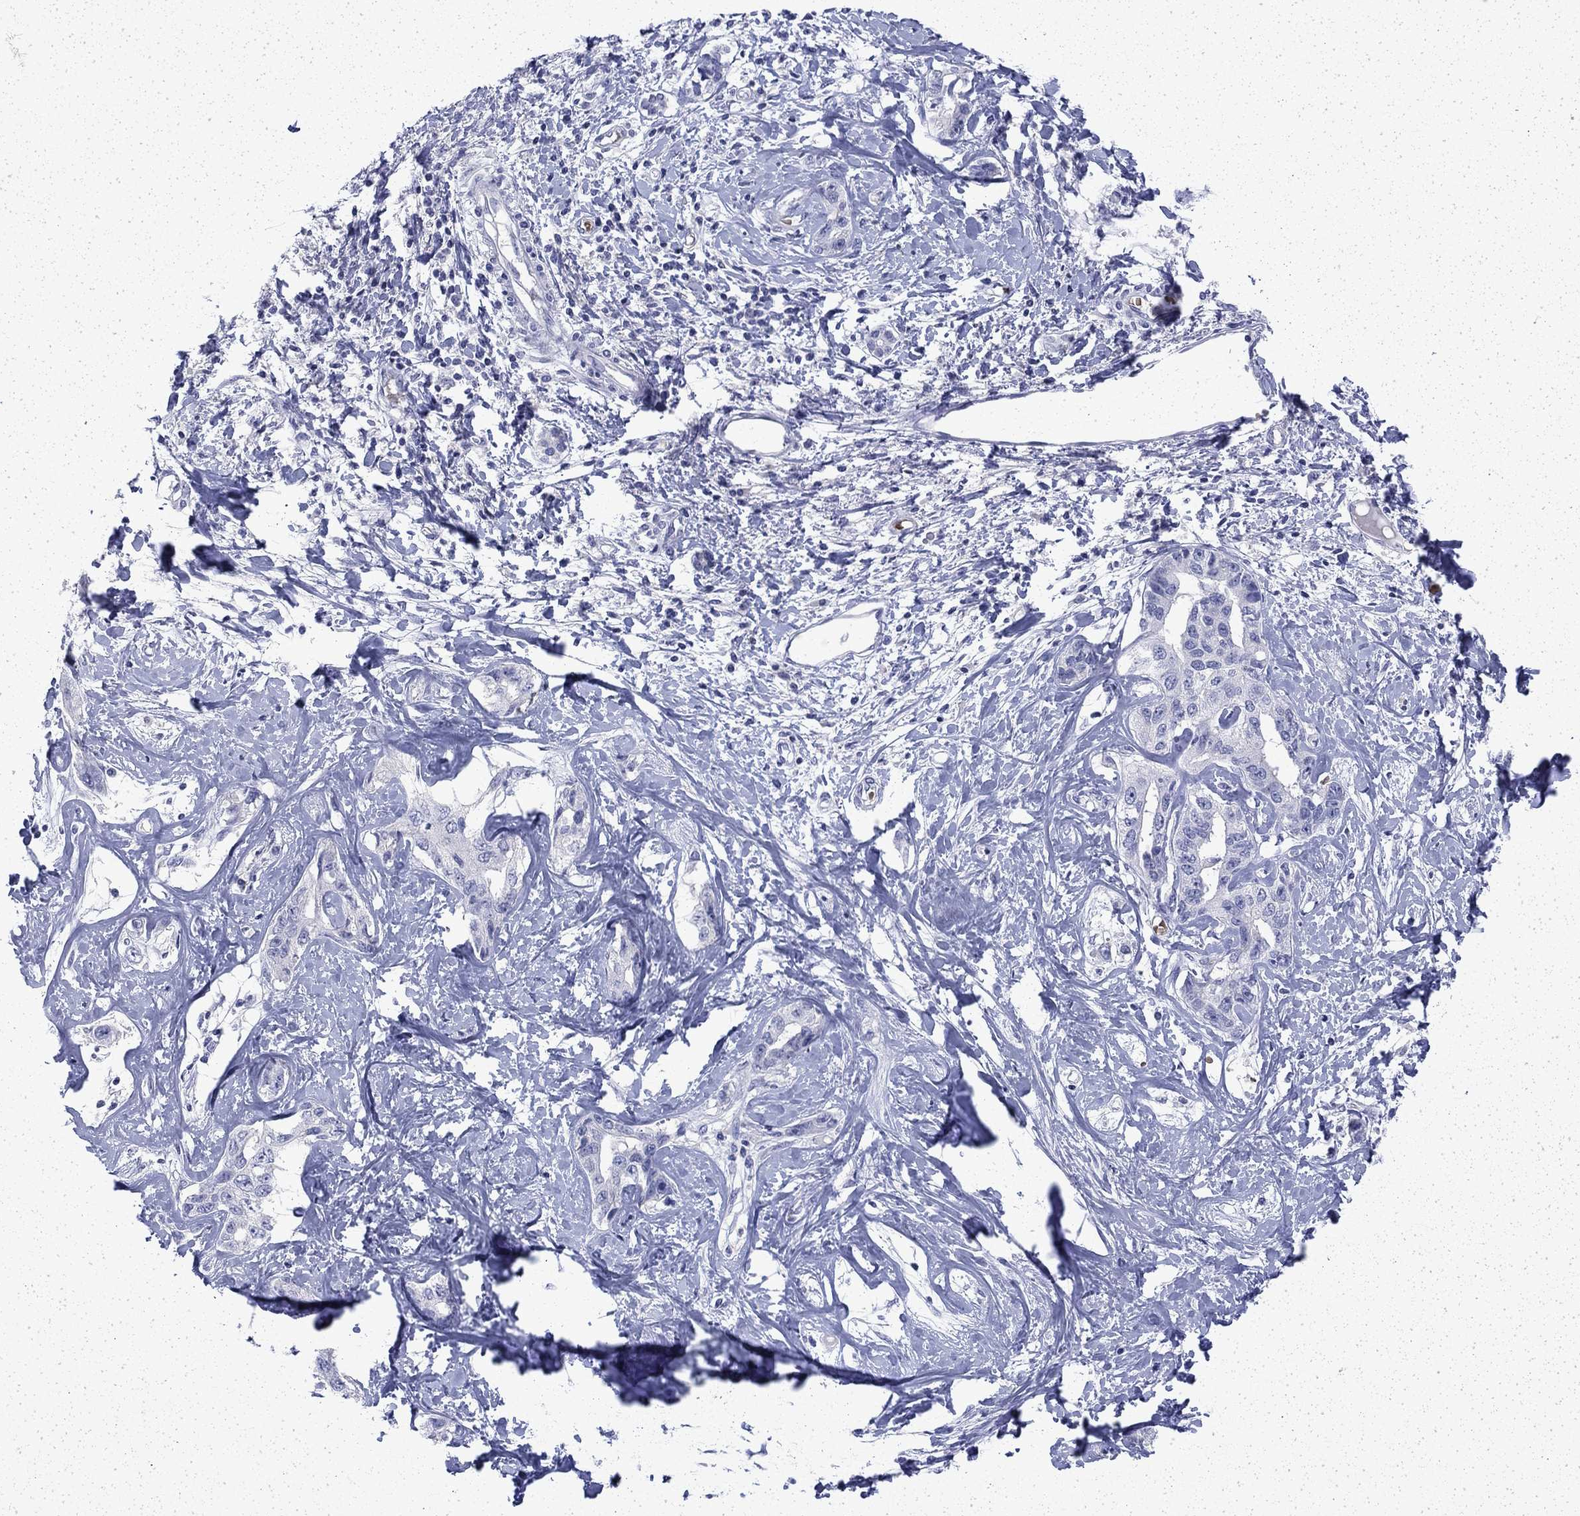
{"staining": {"intensity": "negative", "quantity": "none", "location": "none"}, "tissue": "liver cancer", "cell_type": "Tumor cells", "image_type": "cancer", "snomed": [{"axis": "morphology", "description": "Cholangiocarcinoma"}, {"axis": "topography", "description": "Liver"}], "caption": "High magnification brightfield microscopy of liver cholangiocarcinoma stained with DAB (brown) and counterstained with hematoxylin (blue): tumor cells show no significant staining.", "gene": "ENPP6", "patient": {"sex": "male", "age": 59}}